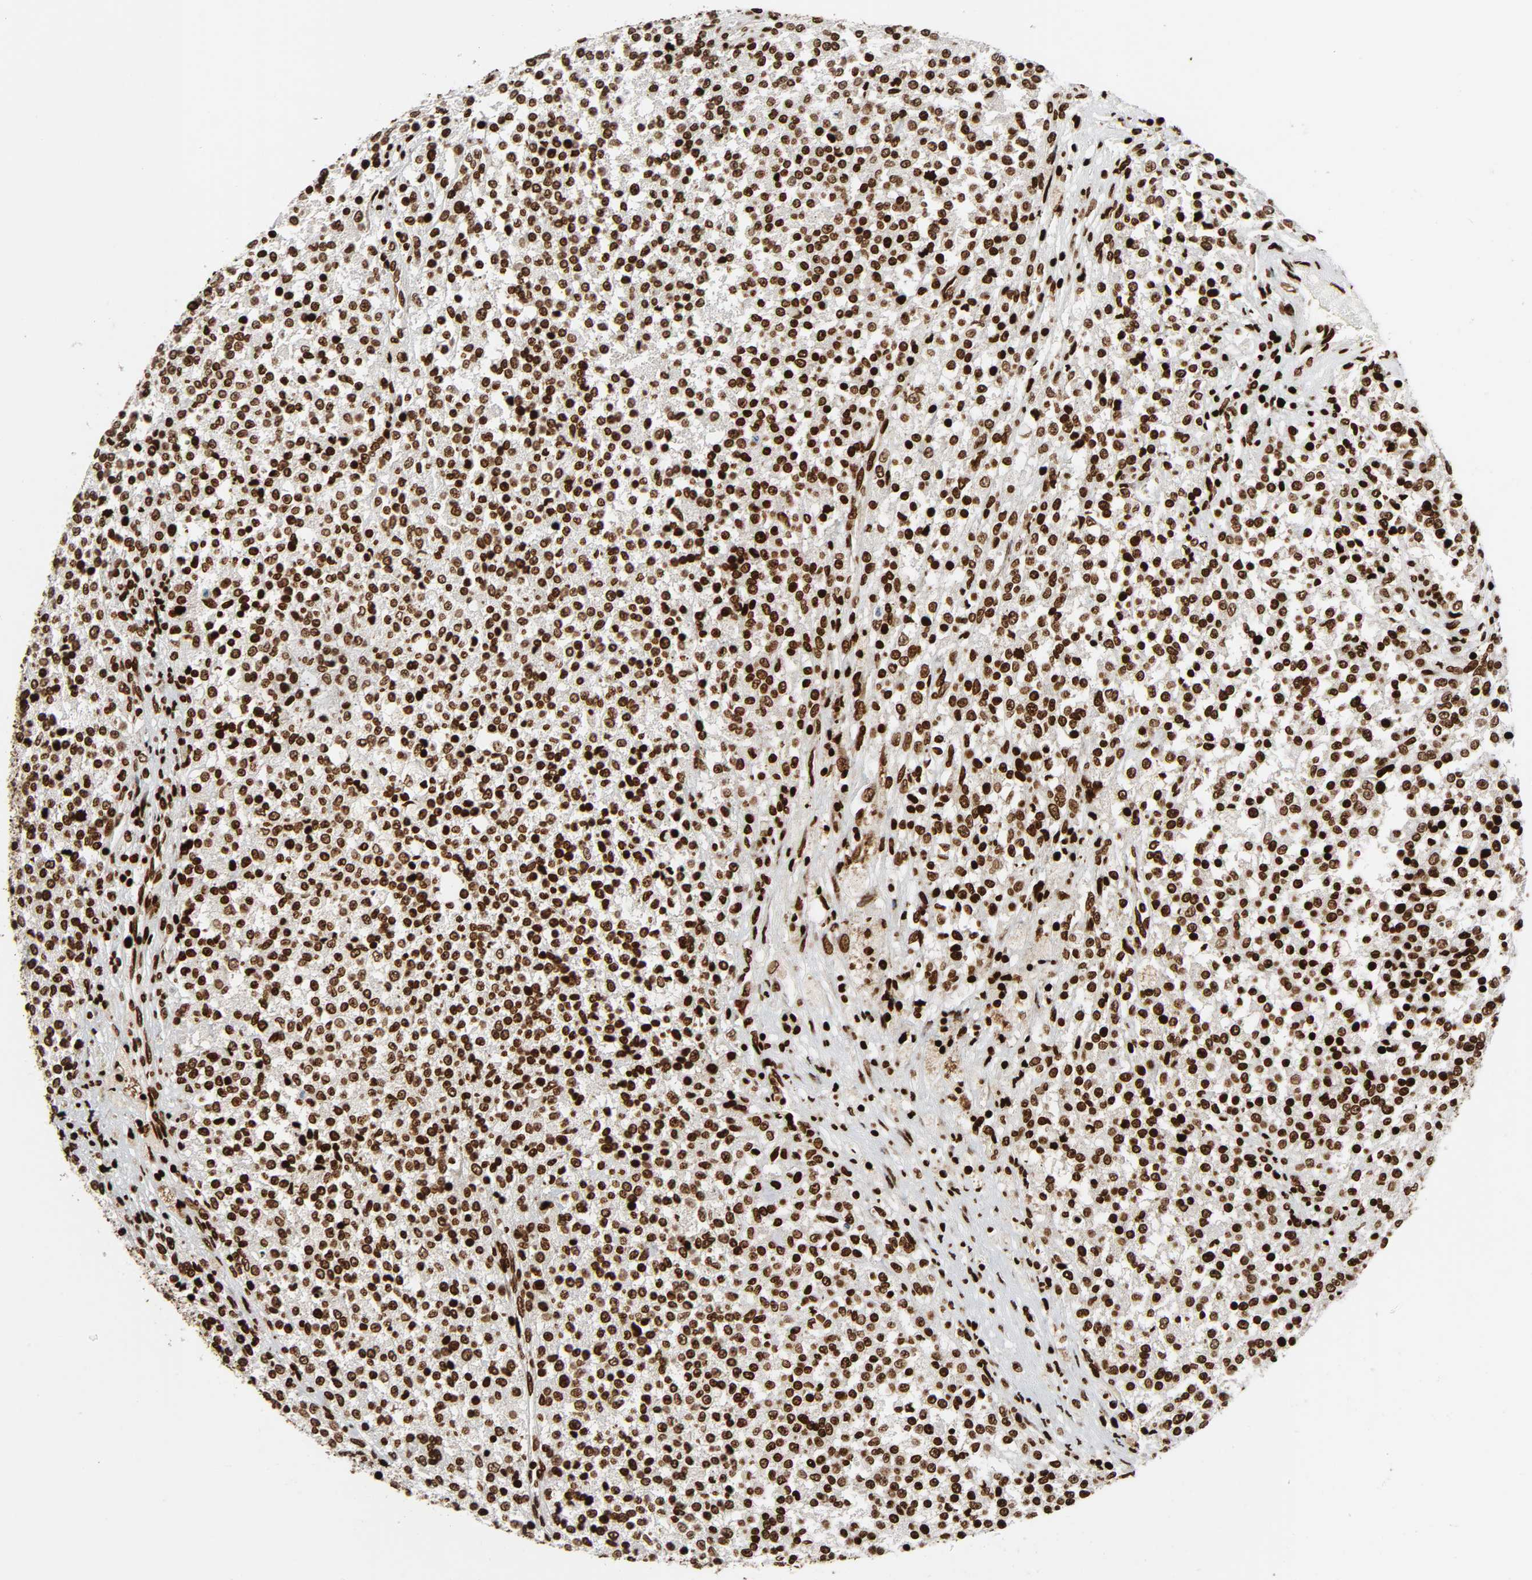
{"staining": {"intensity": "strong", "quantity": ">75%", "location": "nuclear"}, "tissue": "testis cancer", "cell_type": "Tumor cells", "image_type": "cancer", "snomed": [{"axis": "morphology", "description": "Seminoma, NOS"}, {"axis": "topography", "description": "Testis"}], "caption": "Immunohistochemical staining of testis cancer (seminoma) displays high levels of strong nuclear protein staining in approximately >75% of tumor cells.", "gene": "RXRA", "patient": {"sex": "male", "age": 59}}